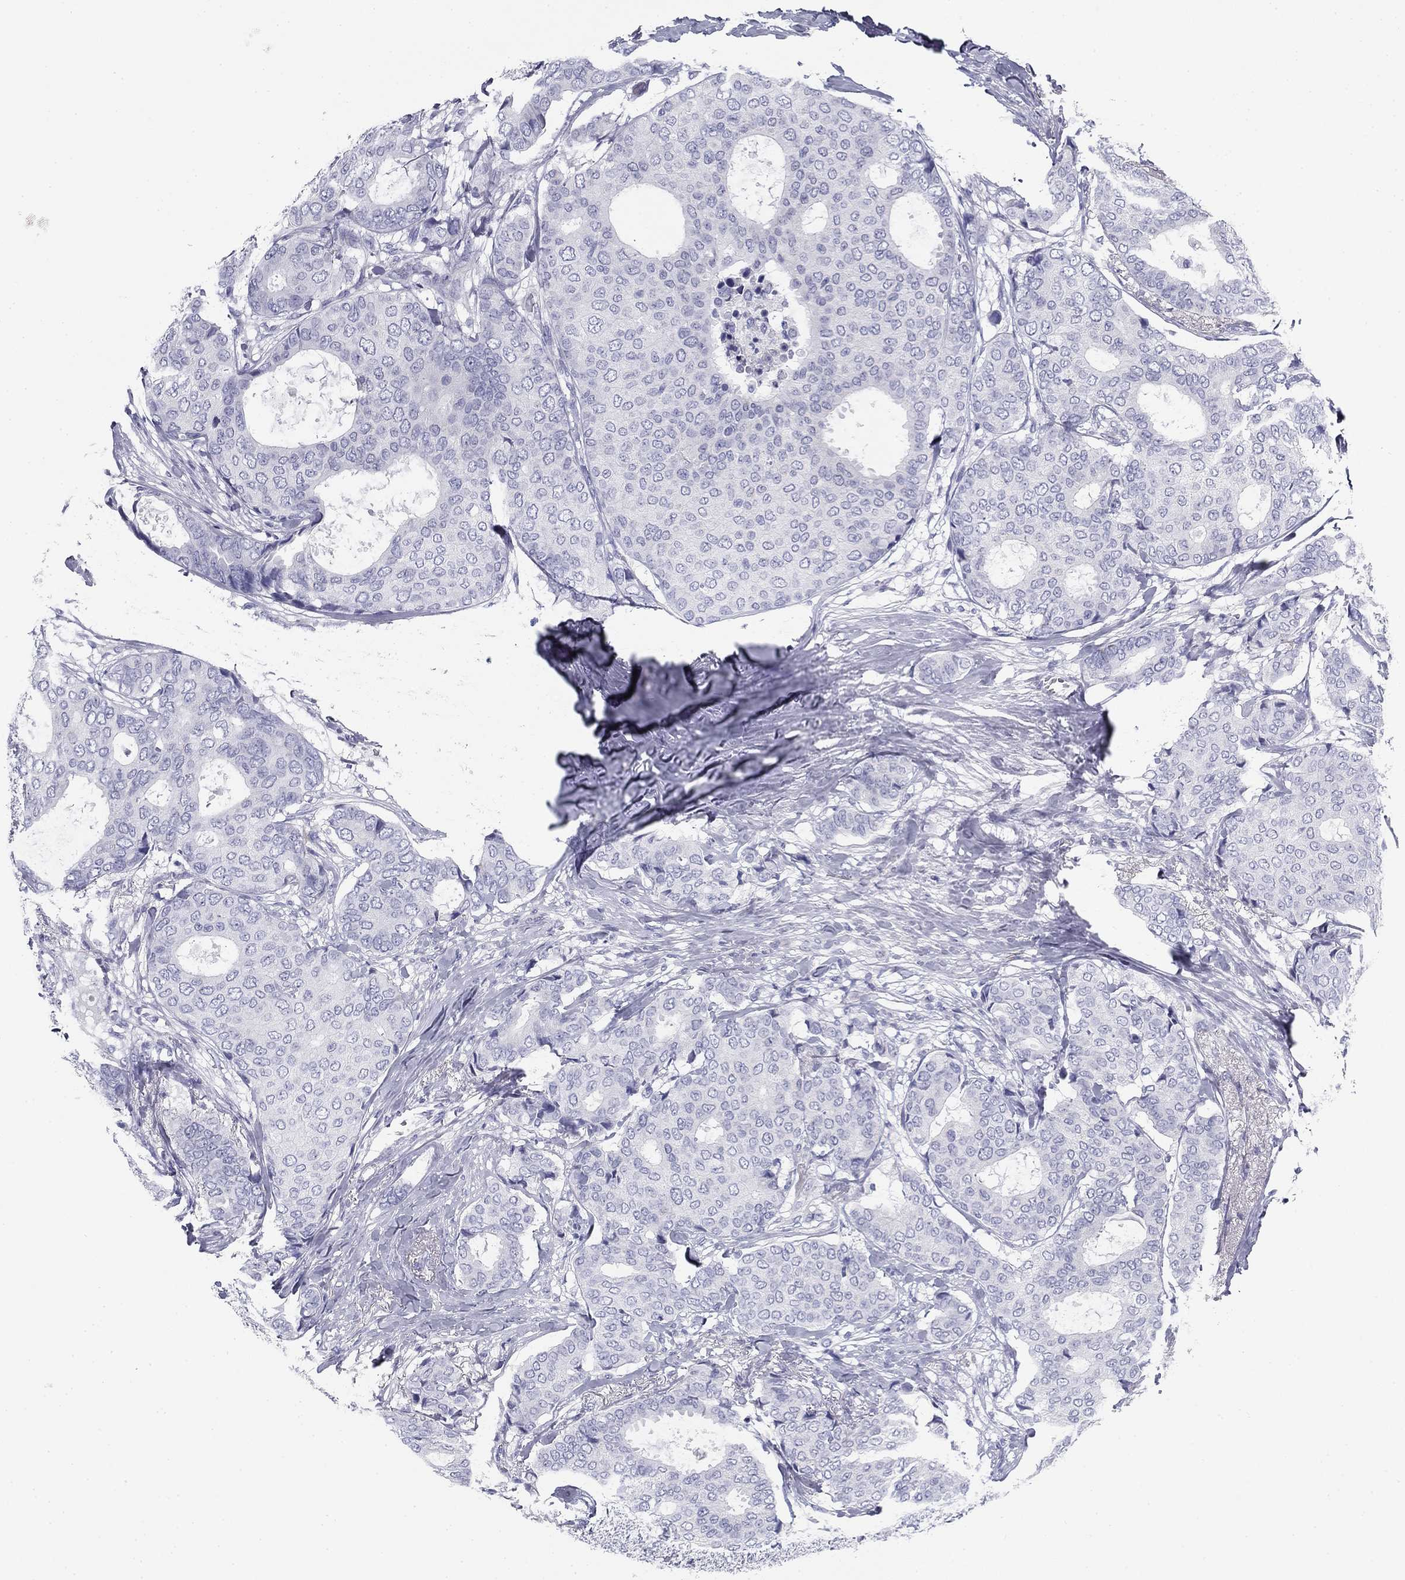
{"staining": {"intensity": "negative", "quantity": "none", "location": "none"}, "tissue": "breast cancer", "cell_type": "Tumor cells", "image_type": "cancer", "snomed": [{"axis": "morphology", "description": "Duct carcinoma"}, {"axis": "topography", "description": "Breast"}], "caption": "A high-resolution histopathology image shows IHC staining of breast cancer (infiltrating ductal carcinoma), which shows no significant expression in tumor cells. The staining is performed using DAB brown chromogen with nuclei counter-stained in using hematoxylin.", "gene": "ZP2", "patient": {"sex": "female", "age": 75}}